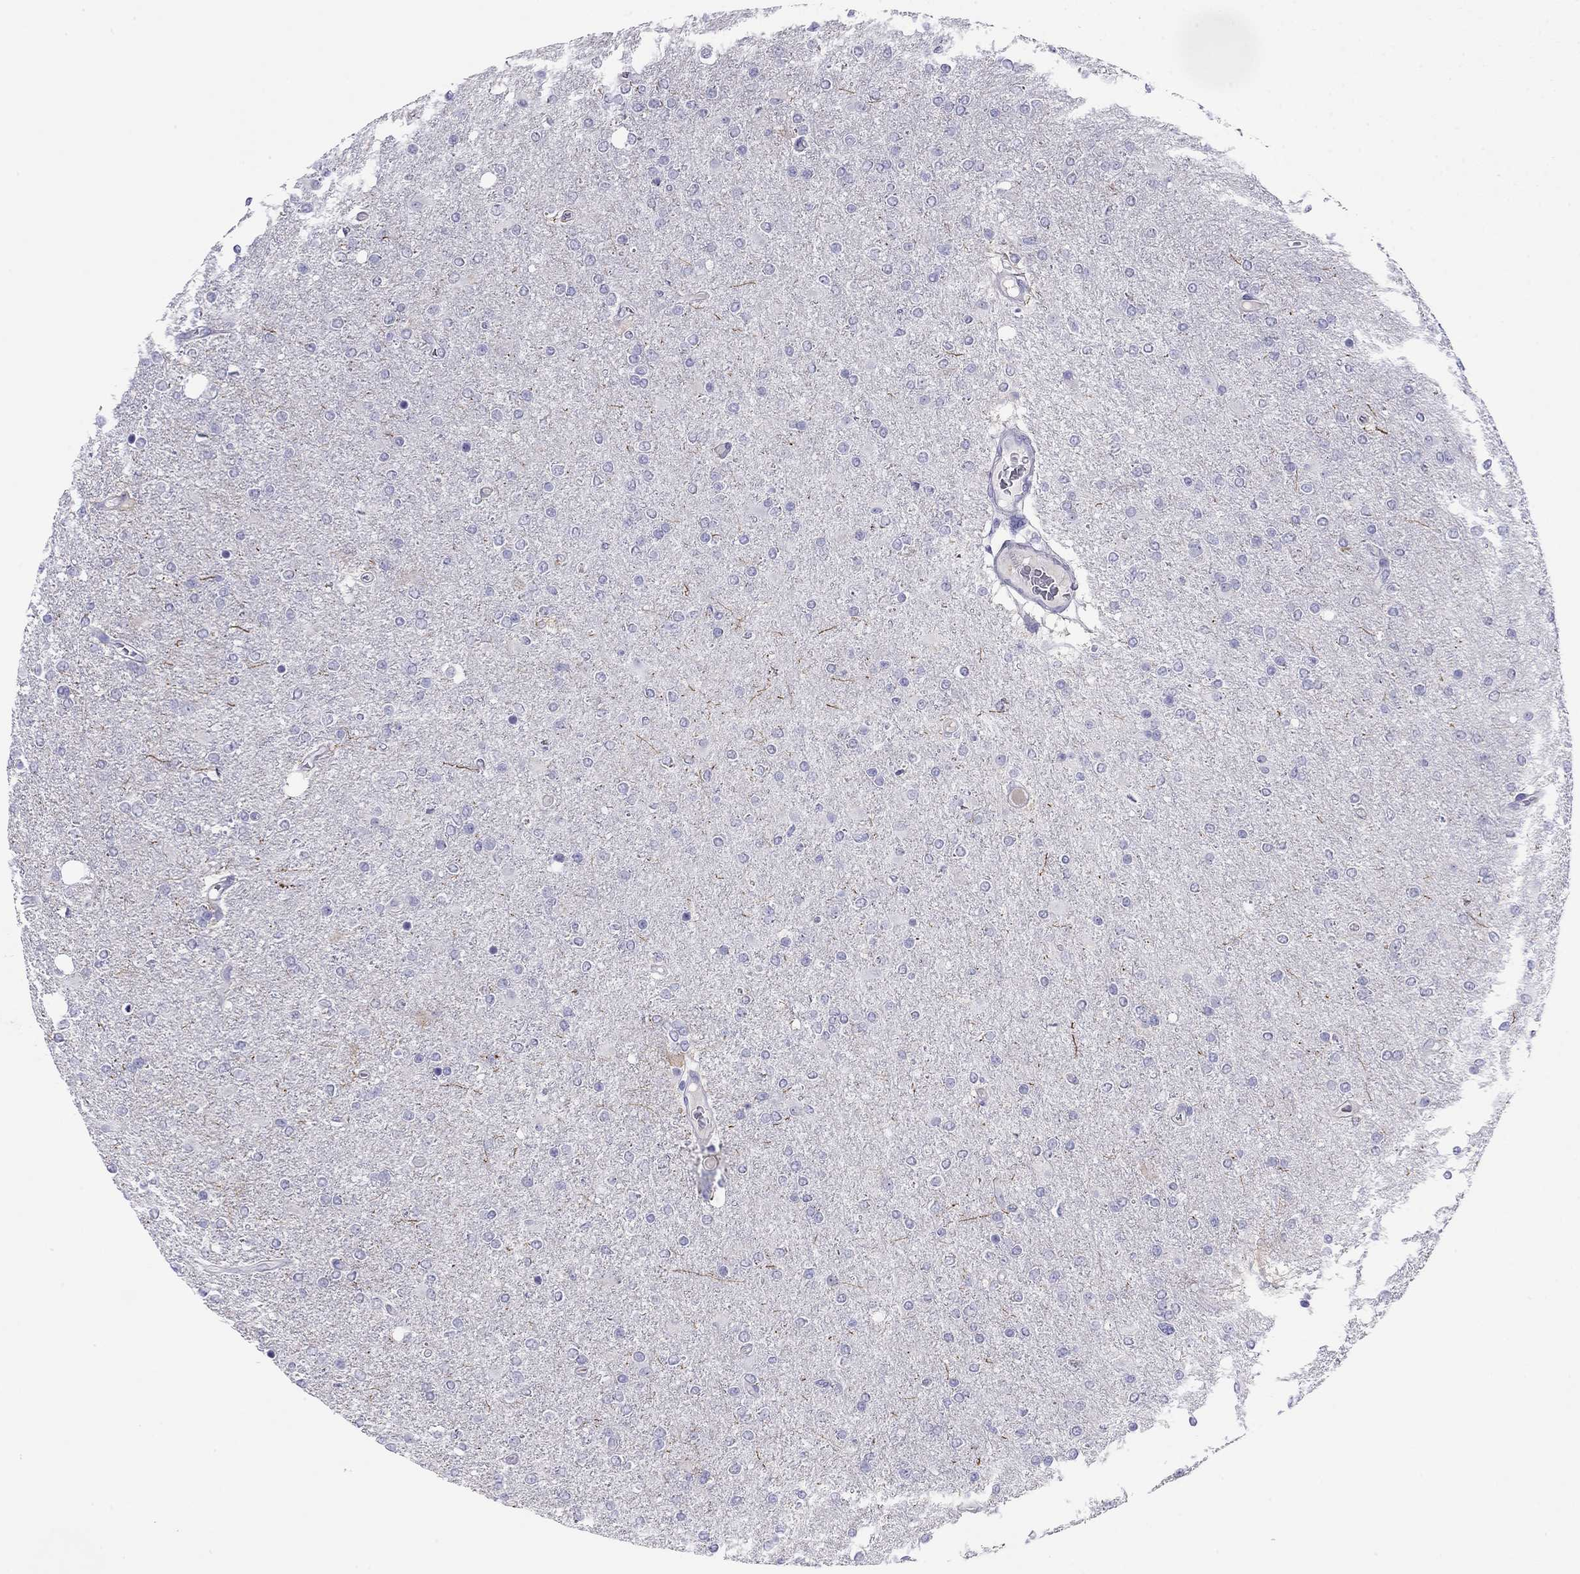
{"staining": {"intensity": "negative", "quantity": "none", "location": "none"}, "tissue": "glioma", "cell_type": "Tumor cells", "image_type": "cancer", "snomed": [{"axis": "morphology", "description": "Glioma, malignant, High grade"}, {"axis": "topography", "description": "Cerebral cortex"}], "caption": "A high-resolution histopathology image shows immunohistochemistry staining of glioma, which displays no significant expression in tumor cells.", "gene": "ODF4", "patient": {"sex": "male", "age": 70}}